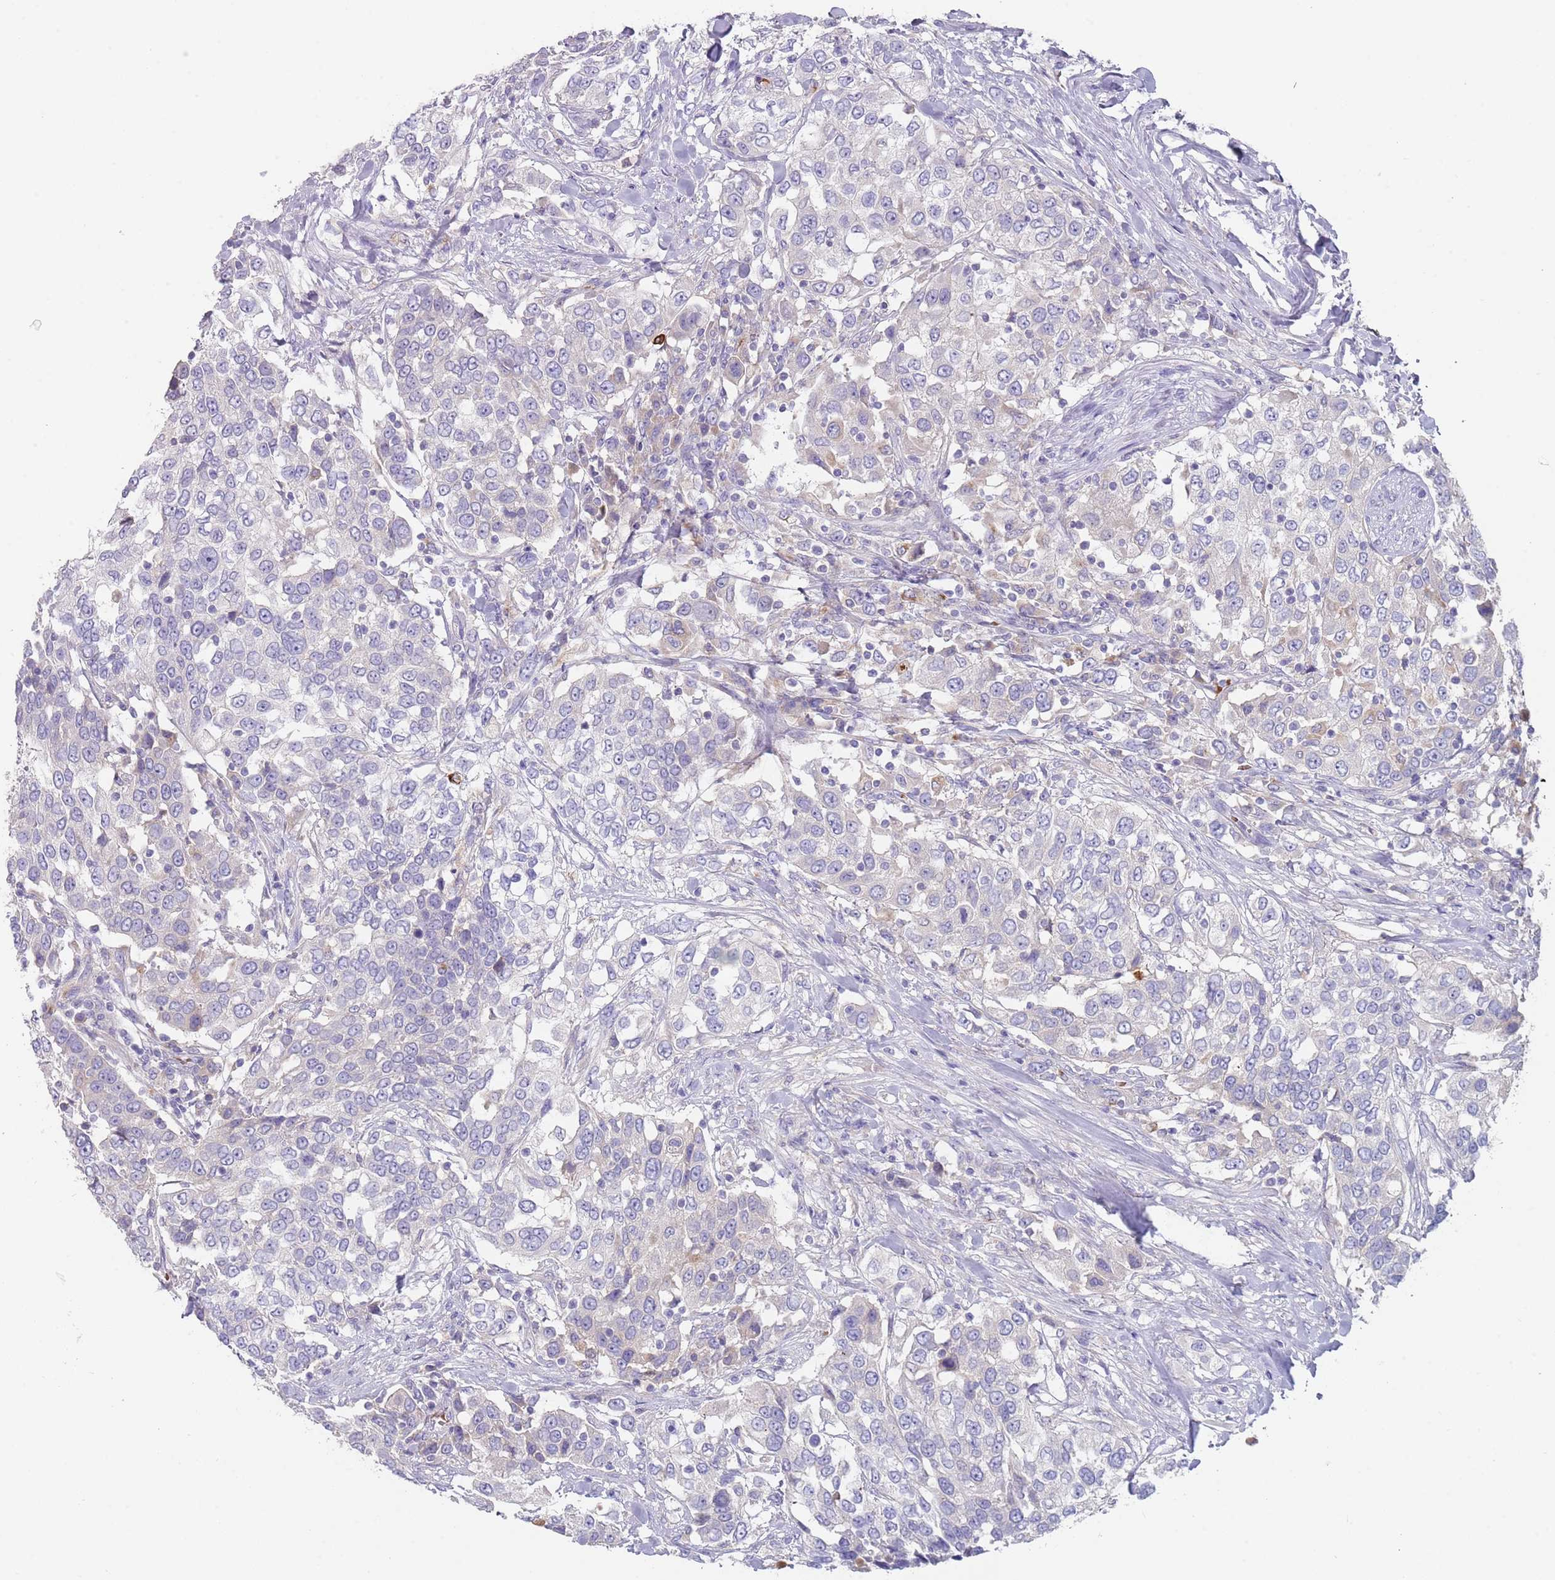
{"staining": {"intensity": "negative", "quantity": "none", "location": "none"}, "tissue": "urothelial cancer", "cell_type": "Tumor cells", "image_type": "cancer", "snomed": [{"axis": "morphology", "description": "Urothelial carcinoma, High grade"}, {"axis": "topography", "description": "Urinary bladder"}], "caption": "High magnification brightfield microscopy of urothelial carcinoma (high-grade) stained with DAB (brown) and counterstained with hematoxylin (blue): tumor cells show no significant staining.", "gene": "TMEM251", "patient": {"sex": "female", "age": 80}}